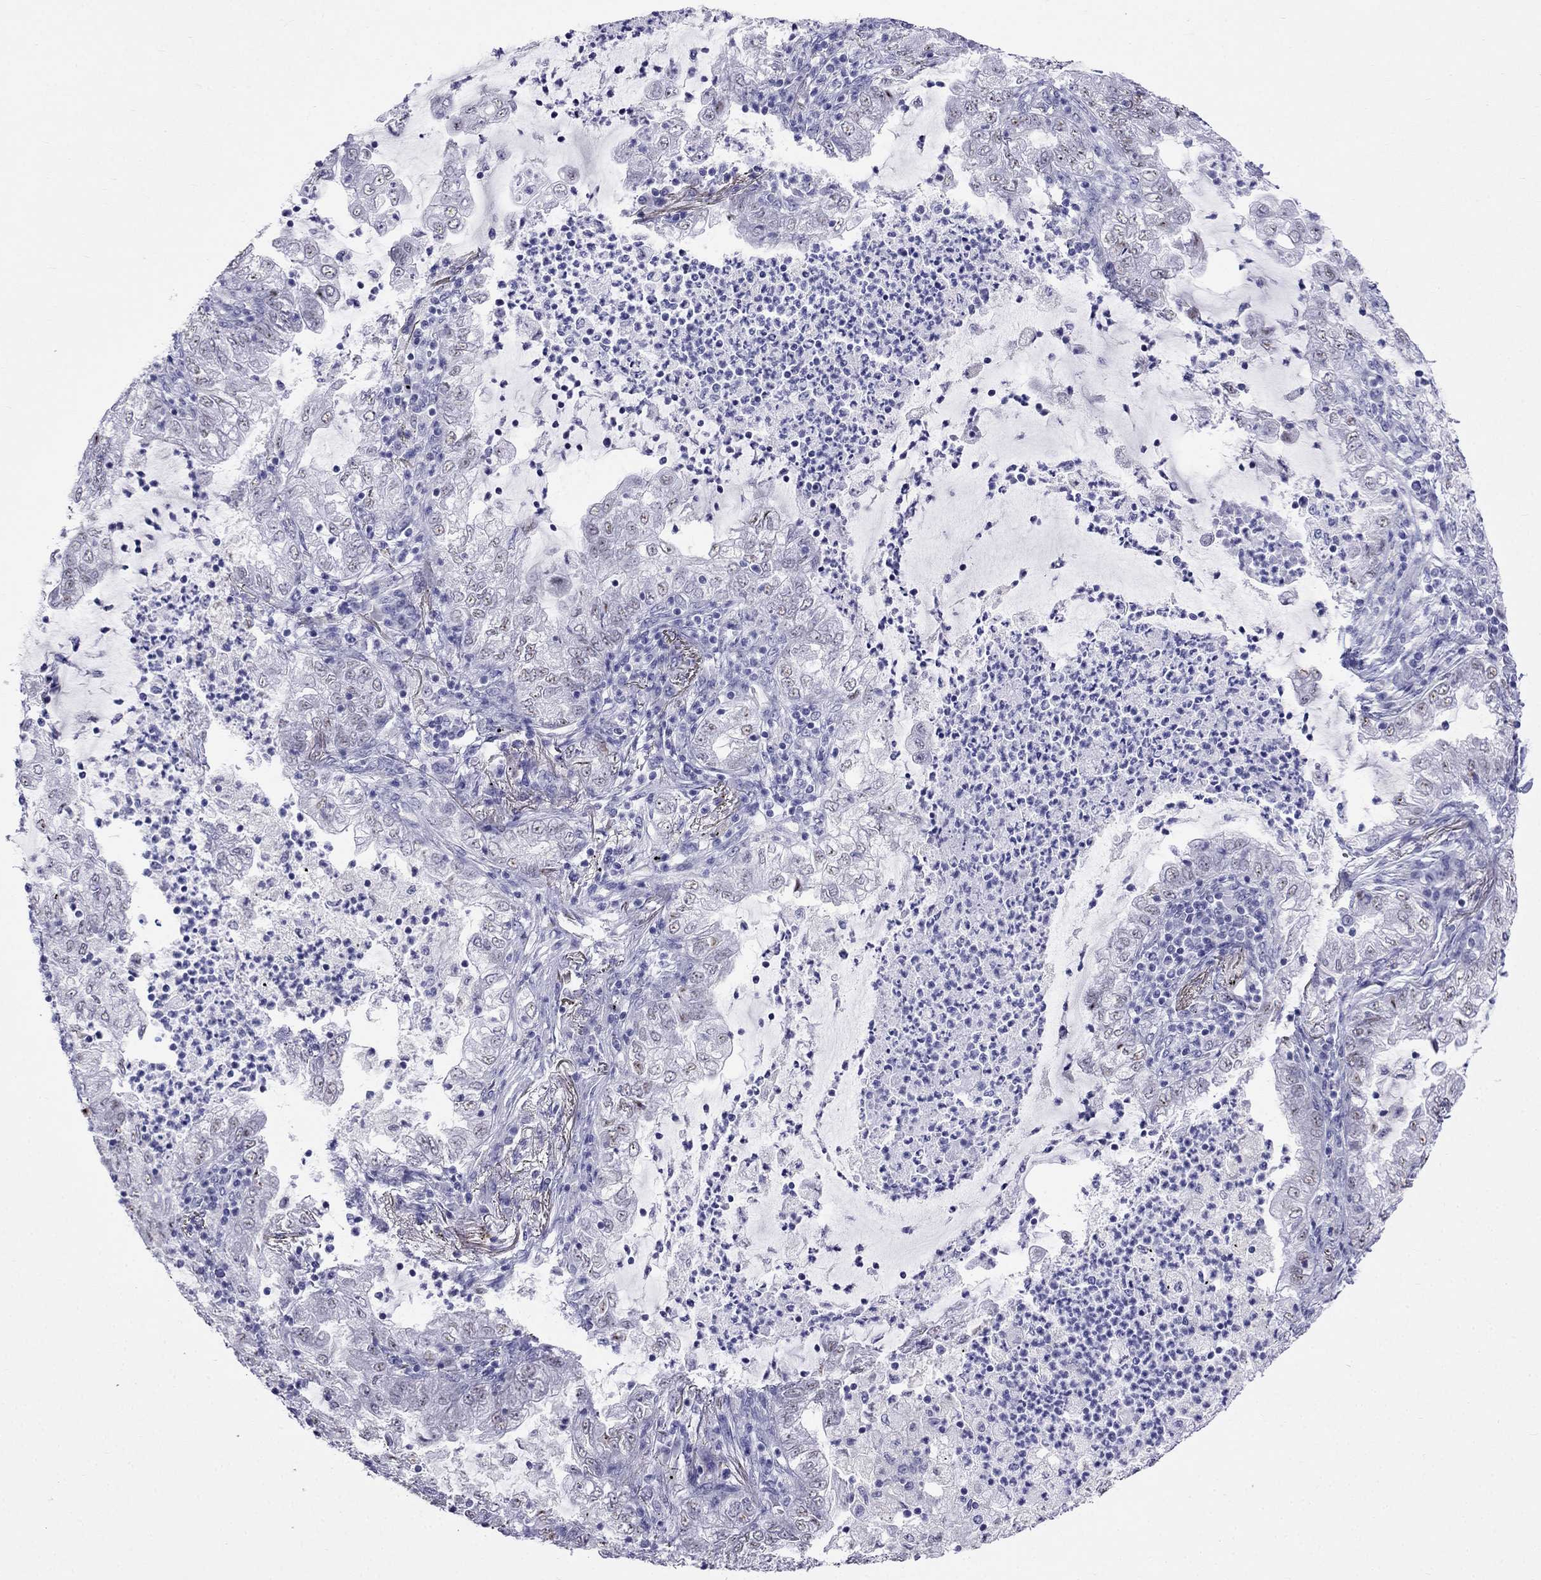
{"staining": {"intensity": "negative", "quantity": "none", "location": "none"}, "tissue": "lung cancer", "cell_type": "Tumor cells", "image_type": "cancer", "snomed": [{"axis": "morphology", "description": "Adenocarcinoma, NOS"}, {"axis": "topography", "description": "Lung"}], "caption": "High magnification brightfield microscopy of lung cancer (adenocarcinoma) stained with DAB (brown) and counterstained with hematoxylin (blue): tumor cells show no significant positivity.", "gene": "MGP", "patient": {"sex": "female", "age": 73}}